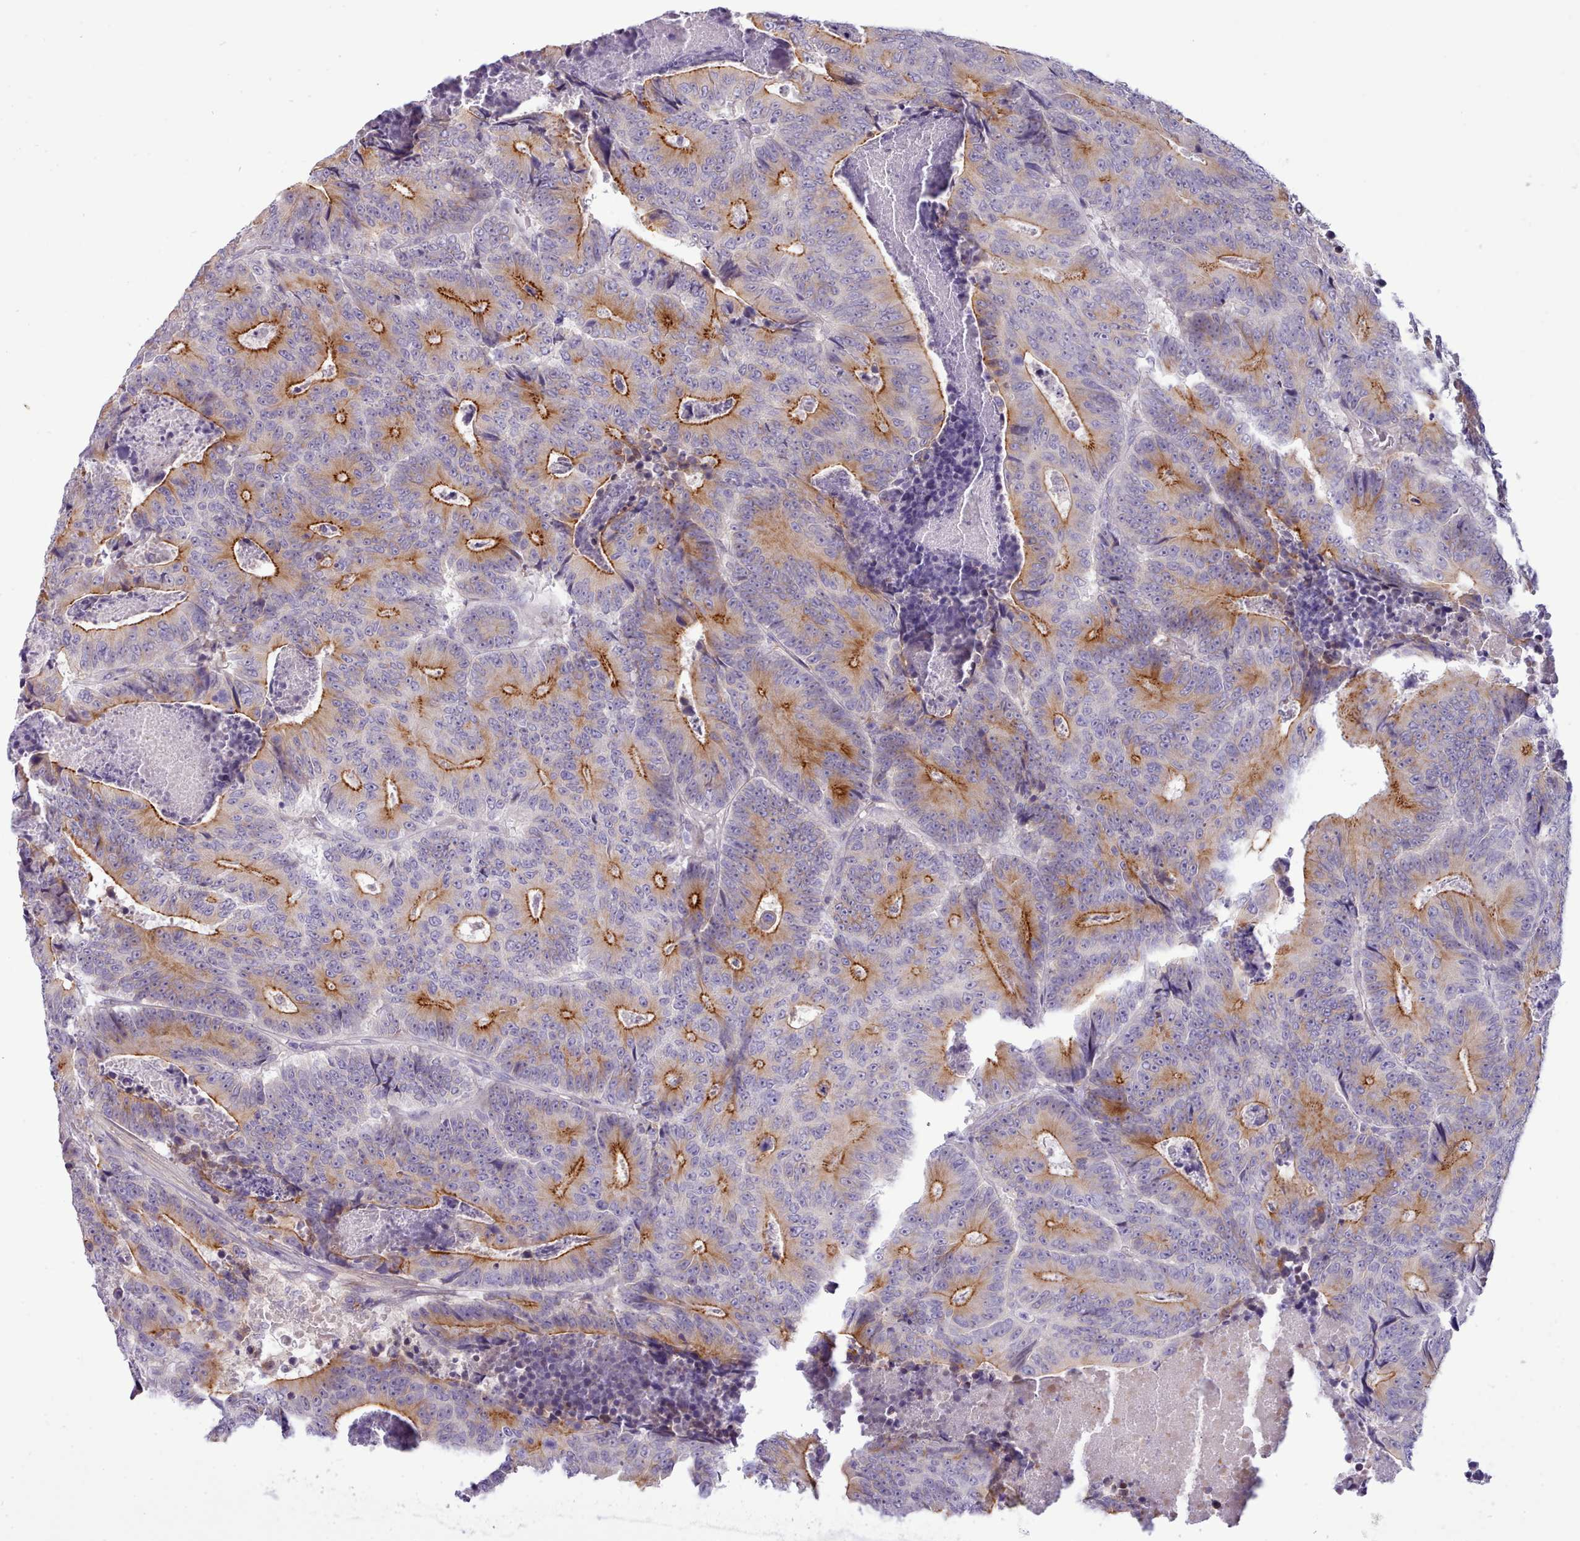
{"staining": {"intensity": "strong", "quantity": ">75%", "location": "cytoplasmic/membranous"}, "tissue": "colorectal cancer", "cell_type": "Tumor cells", "image_type": "cancer", "snomed": [{"axis": "morphology", "description": "Adenocarcinoma, NOS"}, {"axis": "topography", "description": "Colon"}], "caption": "Colorectal adenocarcinoma stained with a brown dye reveals strong cytoplasmic/membranous positive positivity in approximately >75% of tumor cells.", "gene": "CYP2A13", "patient": {"sex": "male", "age": 83}}